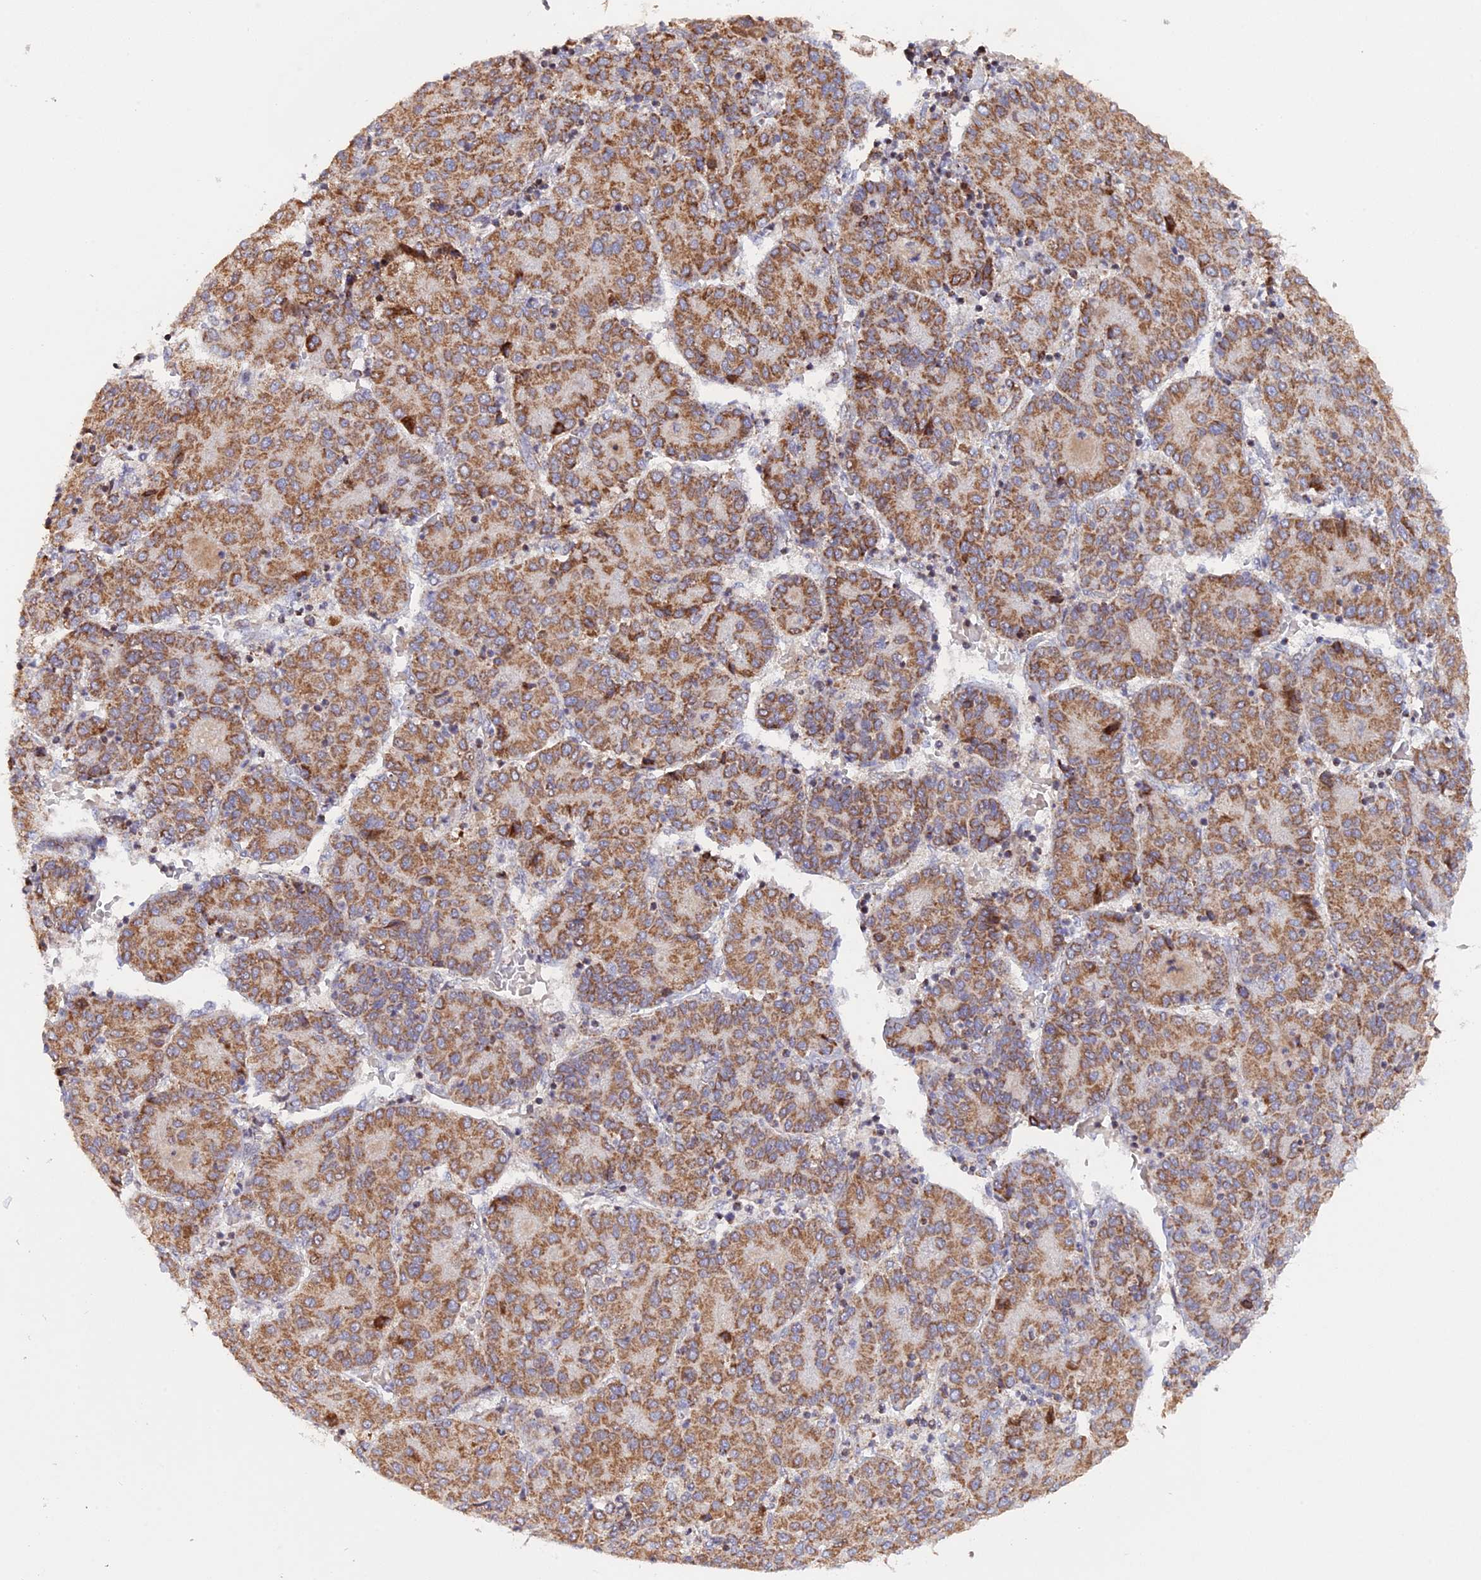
{"staining": {"intensity": "moderate", "quantity": ">75%", "location": "cytoplasmic/membranous"}, "tissue": "liver cancer", "cell_type": "Tumor cells", "image_type": "cancer", "snomed": [{"axis": "morphology", "description": "Carcinoma, Hepatocellular, NOS"}, {"axis": "topography", "description": "Liver"}], "caption": "A brown stain shows moderate cytoplasmic/membranous expression of a protein in liver cancer (hepatocellular carcinoma) tumor cells.", "gene": "MPV17L", "patient": {"sex": "male", "age": 65}}